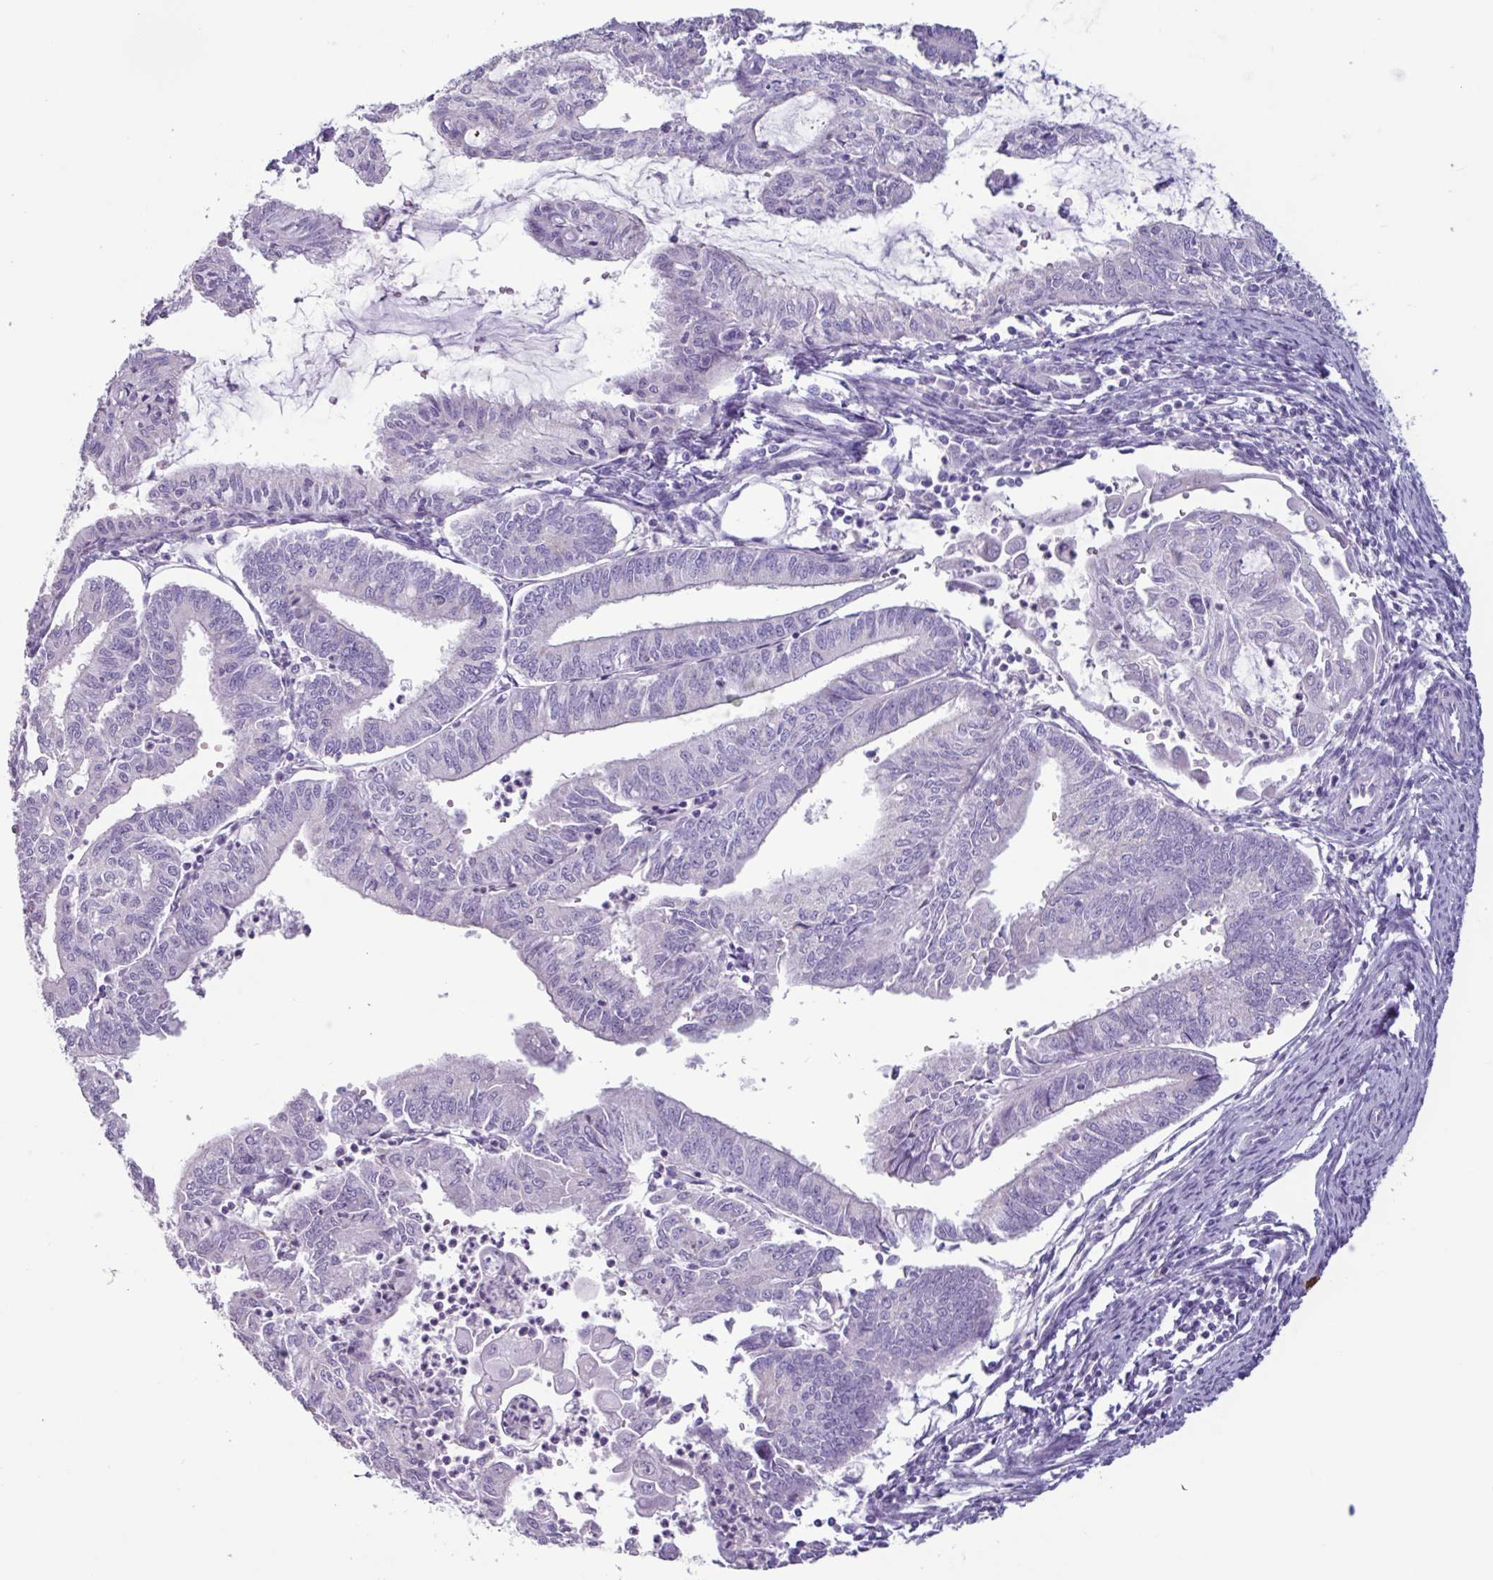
{"staining": {"intensity": "negative", "quantity": "none", "location": "none"}, "tissue": "endometrial cancer", "cell_type": "Tumor cells", "image_type": "cancer", "snomed": [{"axis": "morphology", "description": "Adenocarcinoma, NOS"}, {"axis": "topography", "description": "Endometrium"}], "caption": "This is an immunohistochemistry (IHC) photomicrograph of adenocarcinoma (endometrial). There is no expression in tumor cells.", "gene": "ADGRE1", "patient": {"sex": "female", "age": 70}}